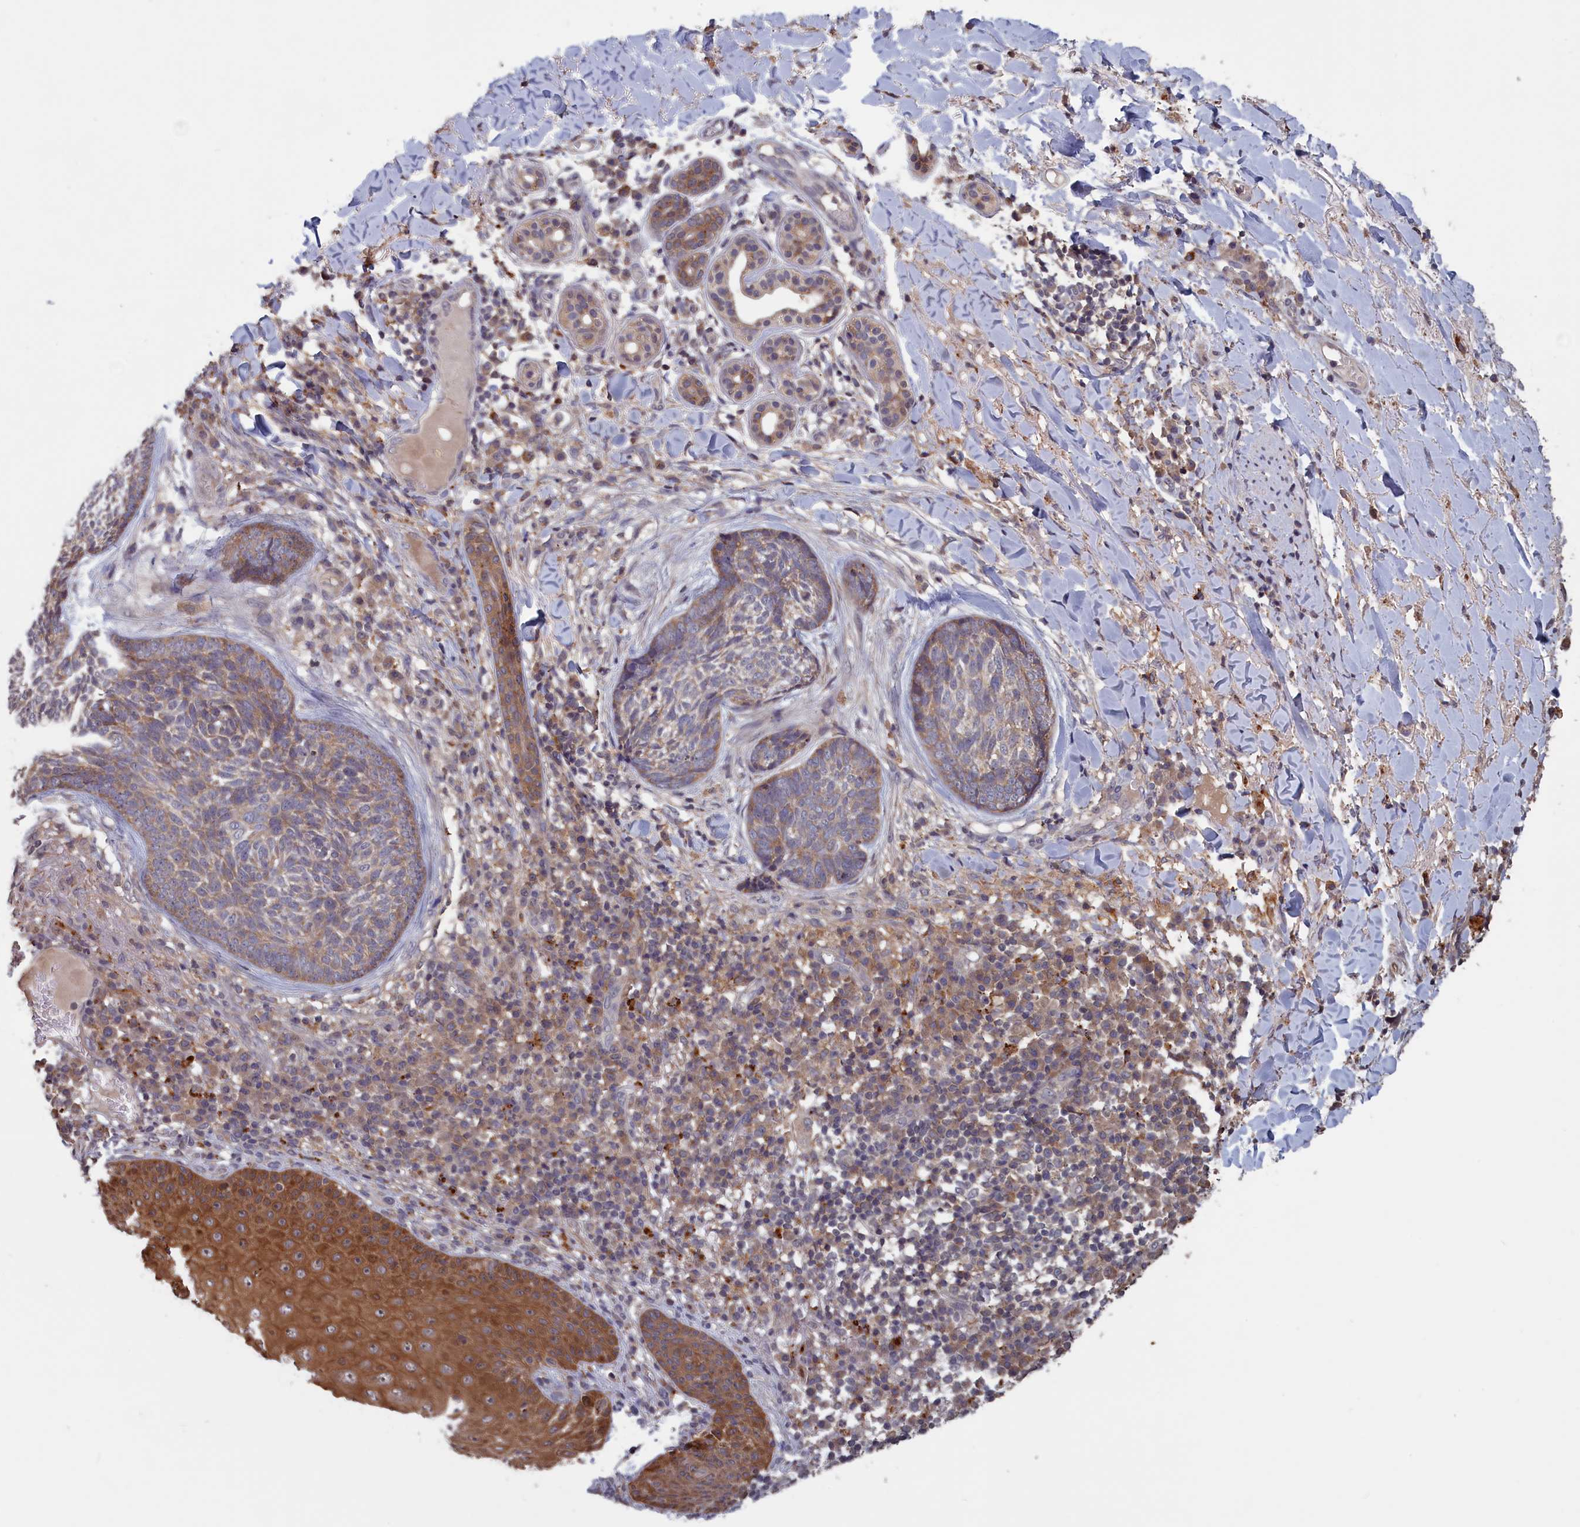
{"staining": {"intensity": "weak", "quantity": "25%-75%", "location": "cytoplasmic/membranous"}, "tissue": "skin cancer", "cell_type": "Tumor cells", "image_type": "cancer", "snomed": [{"axis": "morphology", "description": "Basal cell carcinoma"}, {"axis": "topography", "description": "Skin"}], "caption": "Skin basal cell carcinoma was stained to show a protein in brown. There is low levels of weak cytoplasmic/membranous positivity in about 25%-75% of tumor cells. The protein of interest is stained brown, and the nuclei are stained in blue (DAB (3,3'-diaminobenzidine) IHC with brightfield microscopy, high magnification).", "gene": "CACTIN", "patient": {"sex": "male", "age": 85}}